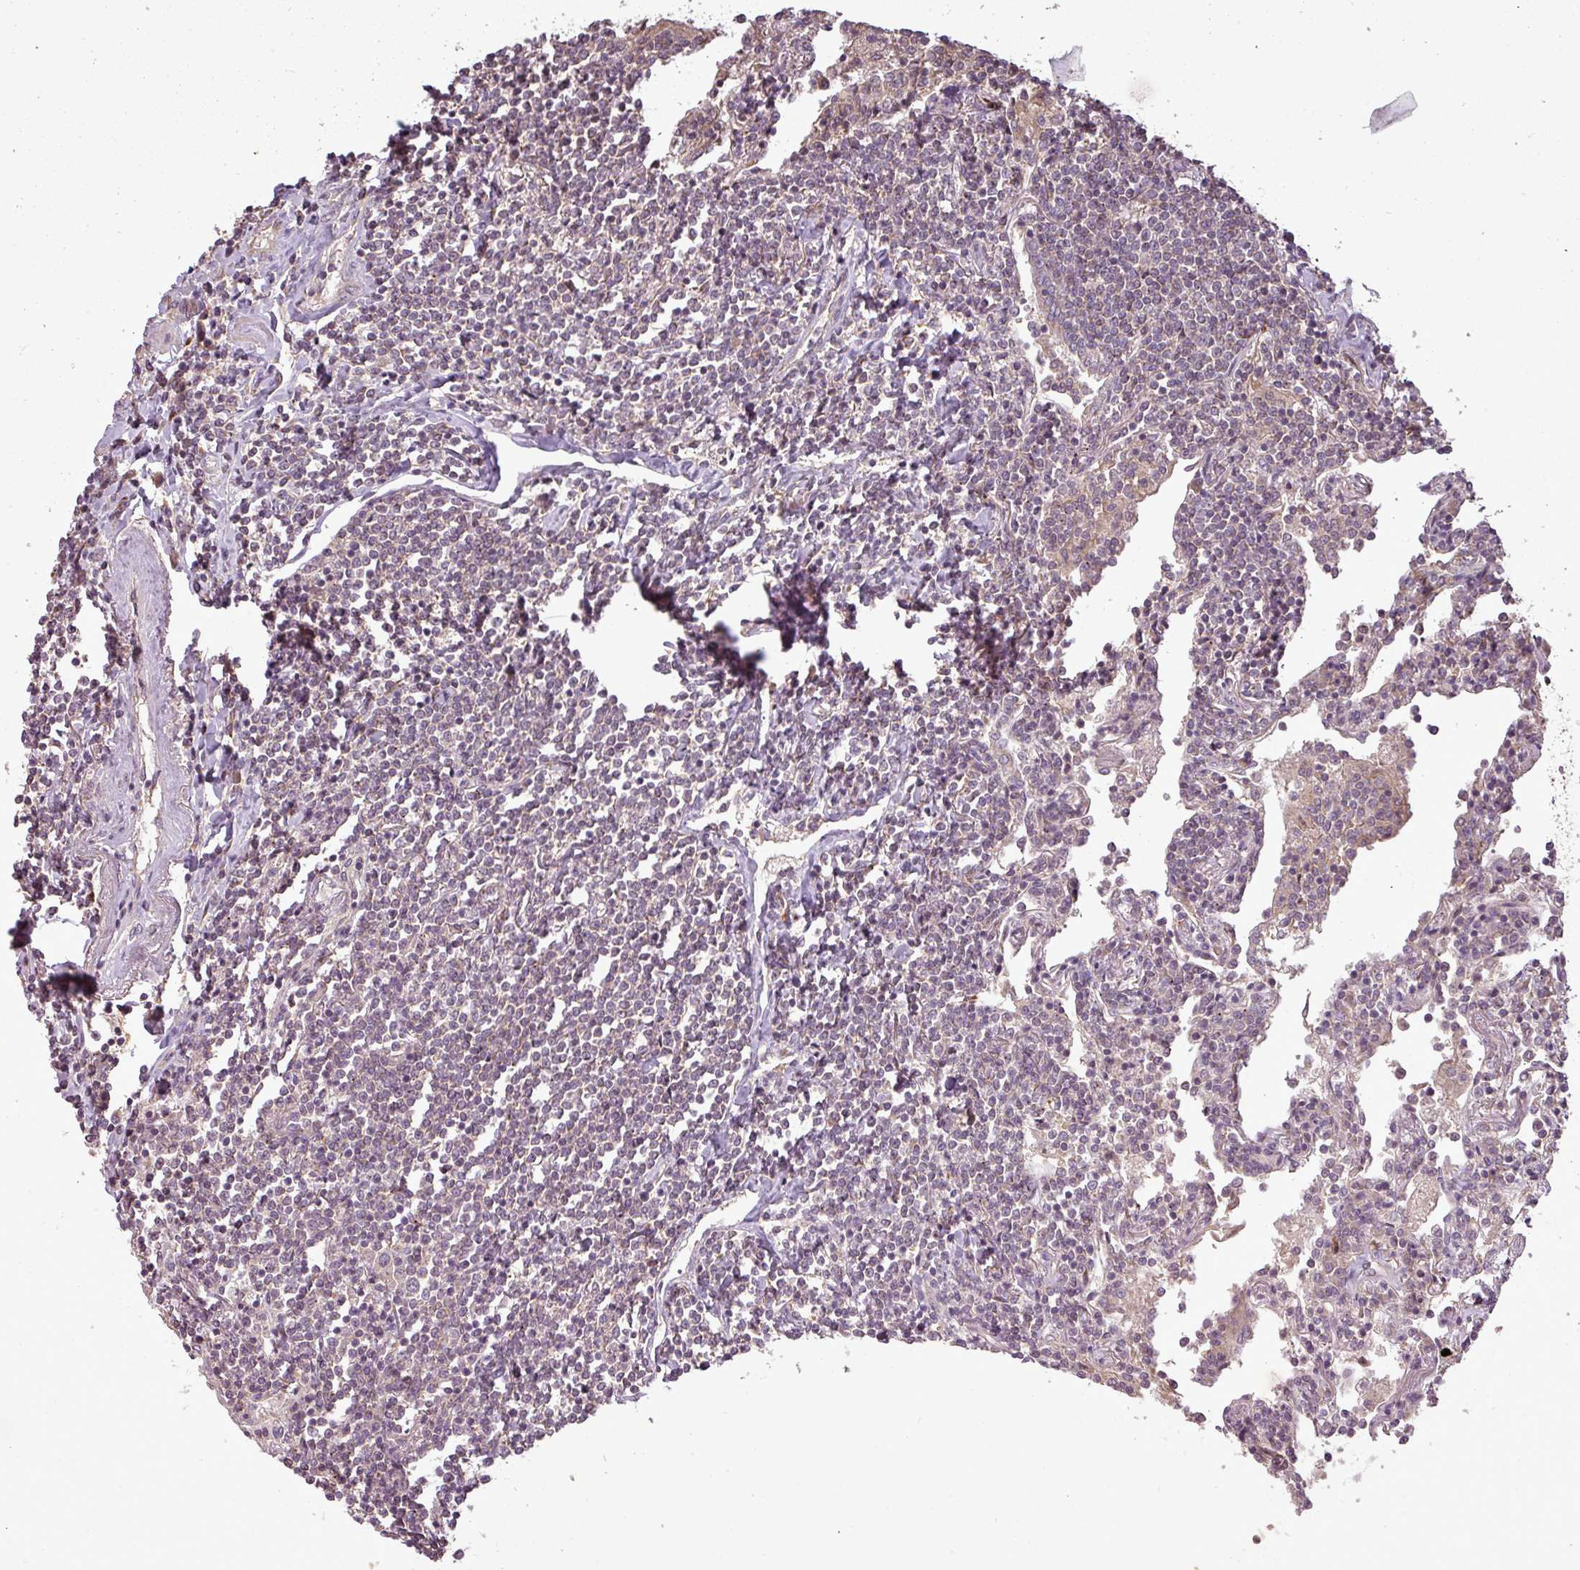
{"staining": {"intensity": "negative", "quantity": "none", "location": "none"}, "tissue": "lymphoma", "cell_type": "Tumor cells", "image_type": "cancer", "snomed": [{"axis": "morphology", "description": "Malignant lymphoma, non-Hodgkin's type, Low grade"}, {"axis": "topography", "description": "Lung"}], "caption": "This photomicrograph is of malignant lymphoma, non-Hodgkin's type (low-grade) stained with immunohistochemistry (IHC) to label a protein in brown with the nuclei are counter-stained blue. There is no staining in tumor cells. Brightfield microscopy of IHC stained with DAB (brown) and hematoxylin (blue), captured at high magnification.", "gene": "FAIM", "patient": {"sex": "female", "age": 71}}